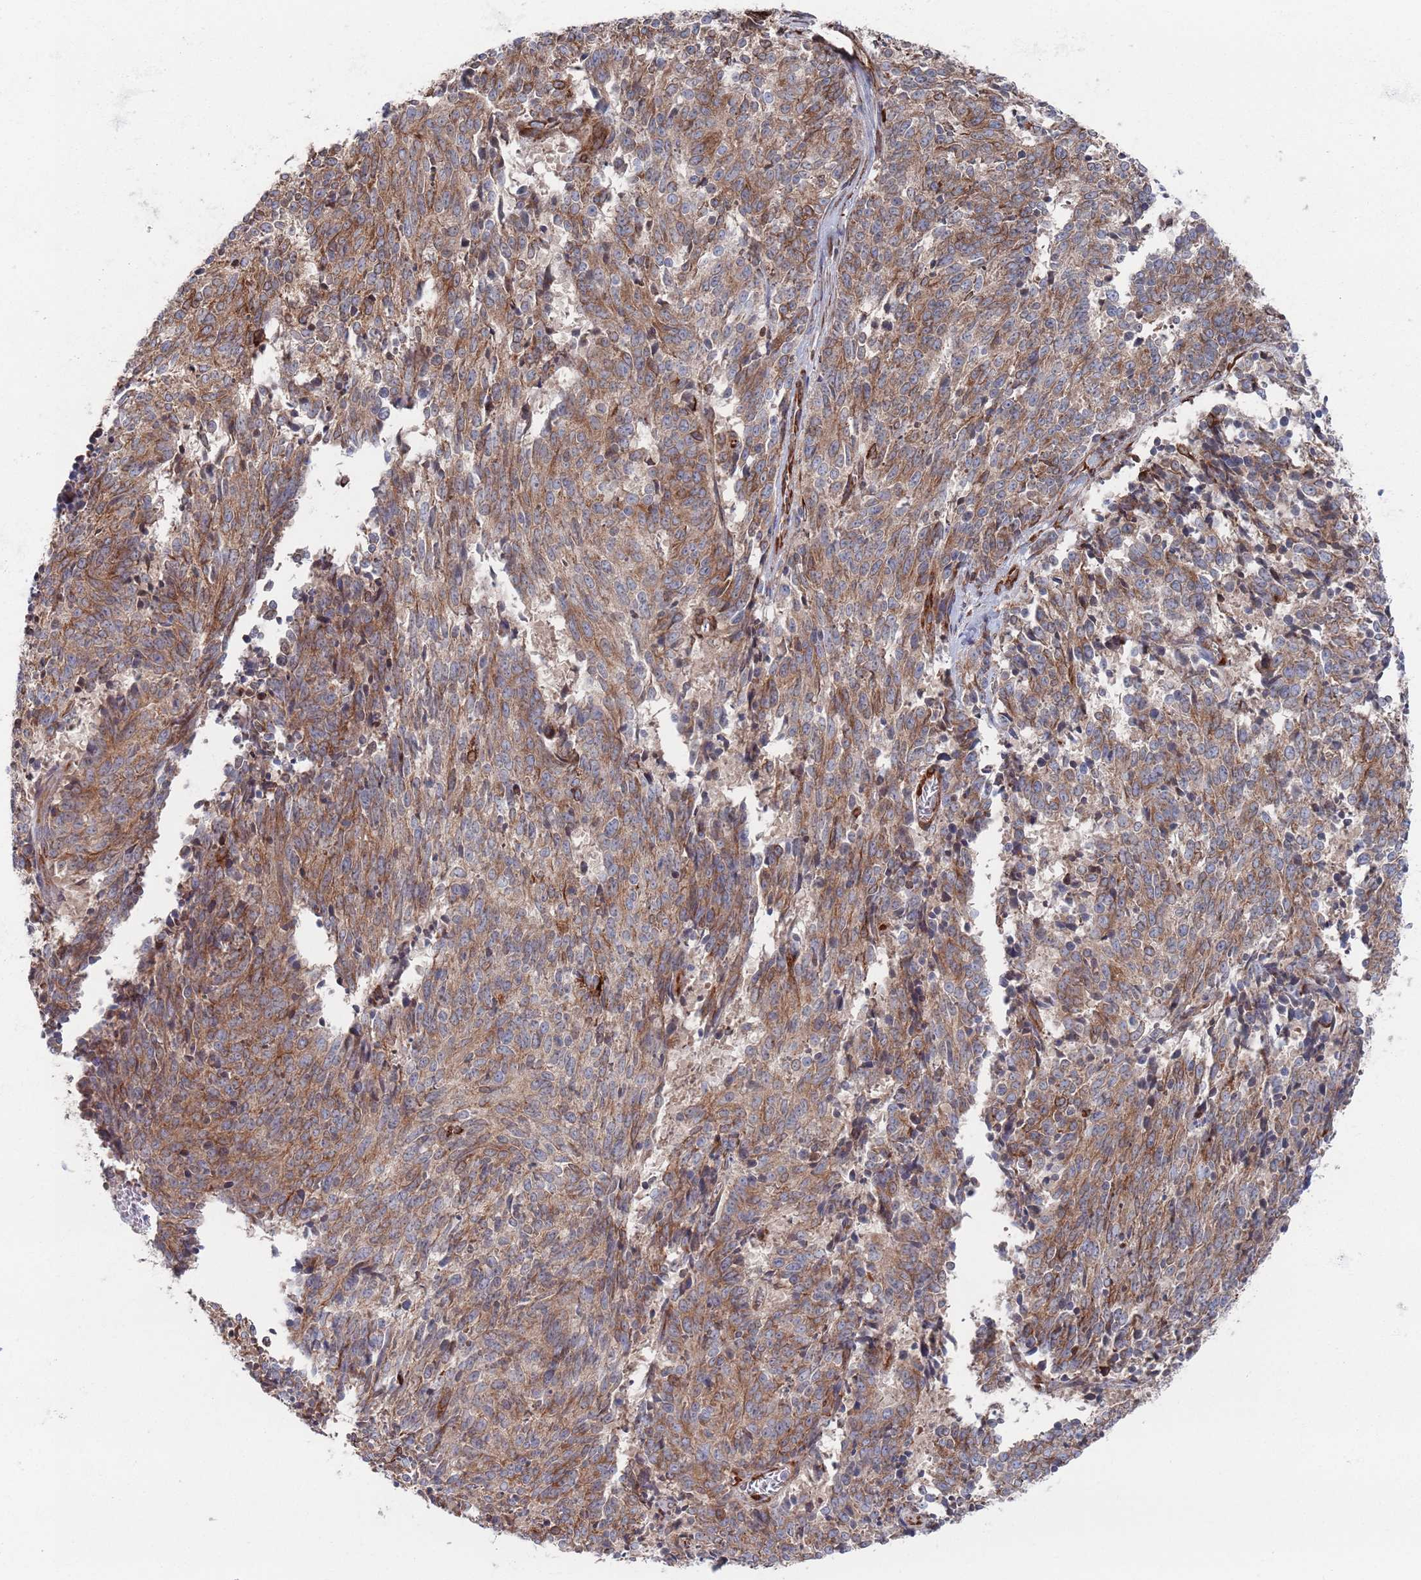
{"staining": {"intensity": "moderate", "quantity": ">75%", "location": "cytoplasmic/membranous"}, "tissue": "cervical cancer", "cell_type": "Tumor cells", "image_type": "cancer", "snomed": [{"axis": "morphology", "description": "Squamous cell carcinoma, NOS"}, {"axis": "topography", "description": "Cervix"}], "caption": "A brown stain shows moderate cytoplasmic/membranous expression of a protein in cervical cancer tumor cells.", "gene": "CCDC106", "patient": {"sex": "female", "age": 29}}